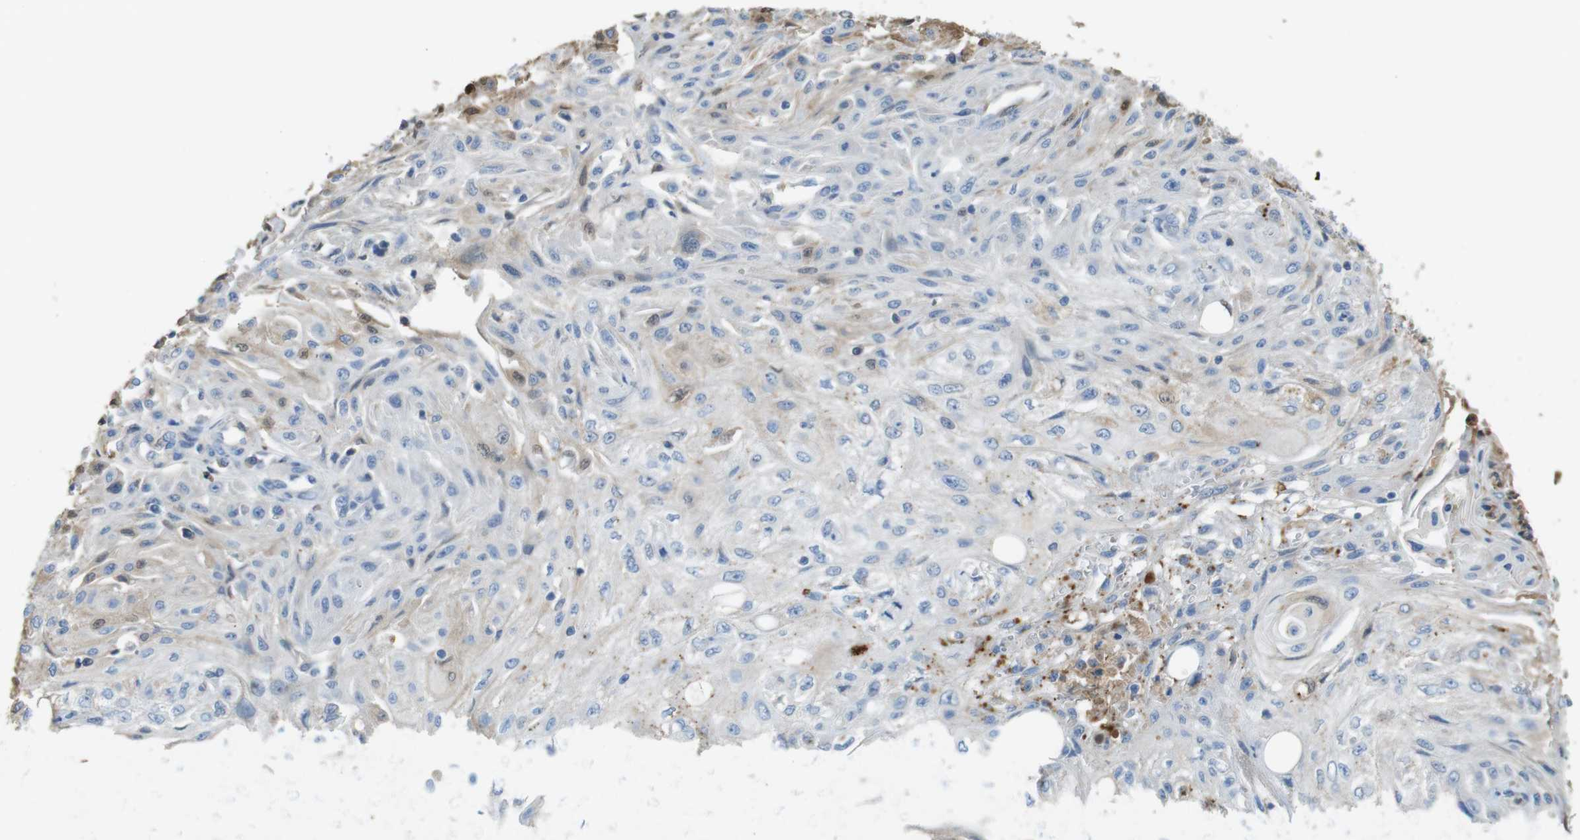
{"staining": {"intensity": "negative", "quantity": "none", "location": "none"}, "tissue": "skin cancer", "cell_type": "Tumor cells", "image_type": "cancer", "snomed": [{"axis": "morphology", "description": "Squamous cell carcinoma, NOS"}, {"axis": "topography", "description": "Skin"}], "caption": "A high-resolution micrograph shows immunohistochemistry staining of skin cancer (squamous cell carcinoma), which exhibits no significant expression in tumor cells. (Immunohistochemistry (ihc), brightfield microscopy, high magnification).", "gene": "LTBP4", "patient": {"sex": "male", "age": 75}}